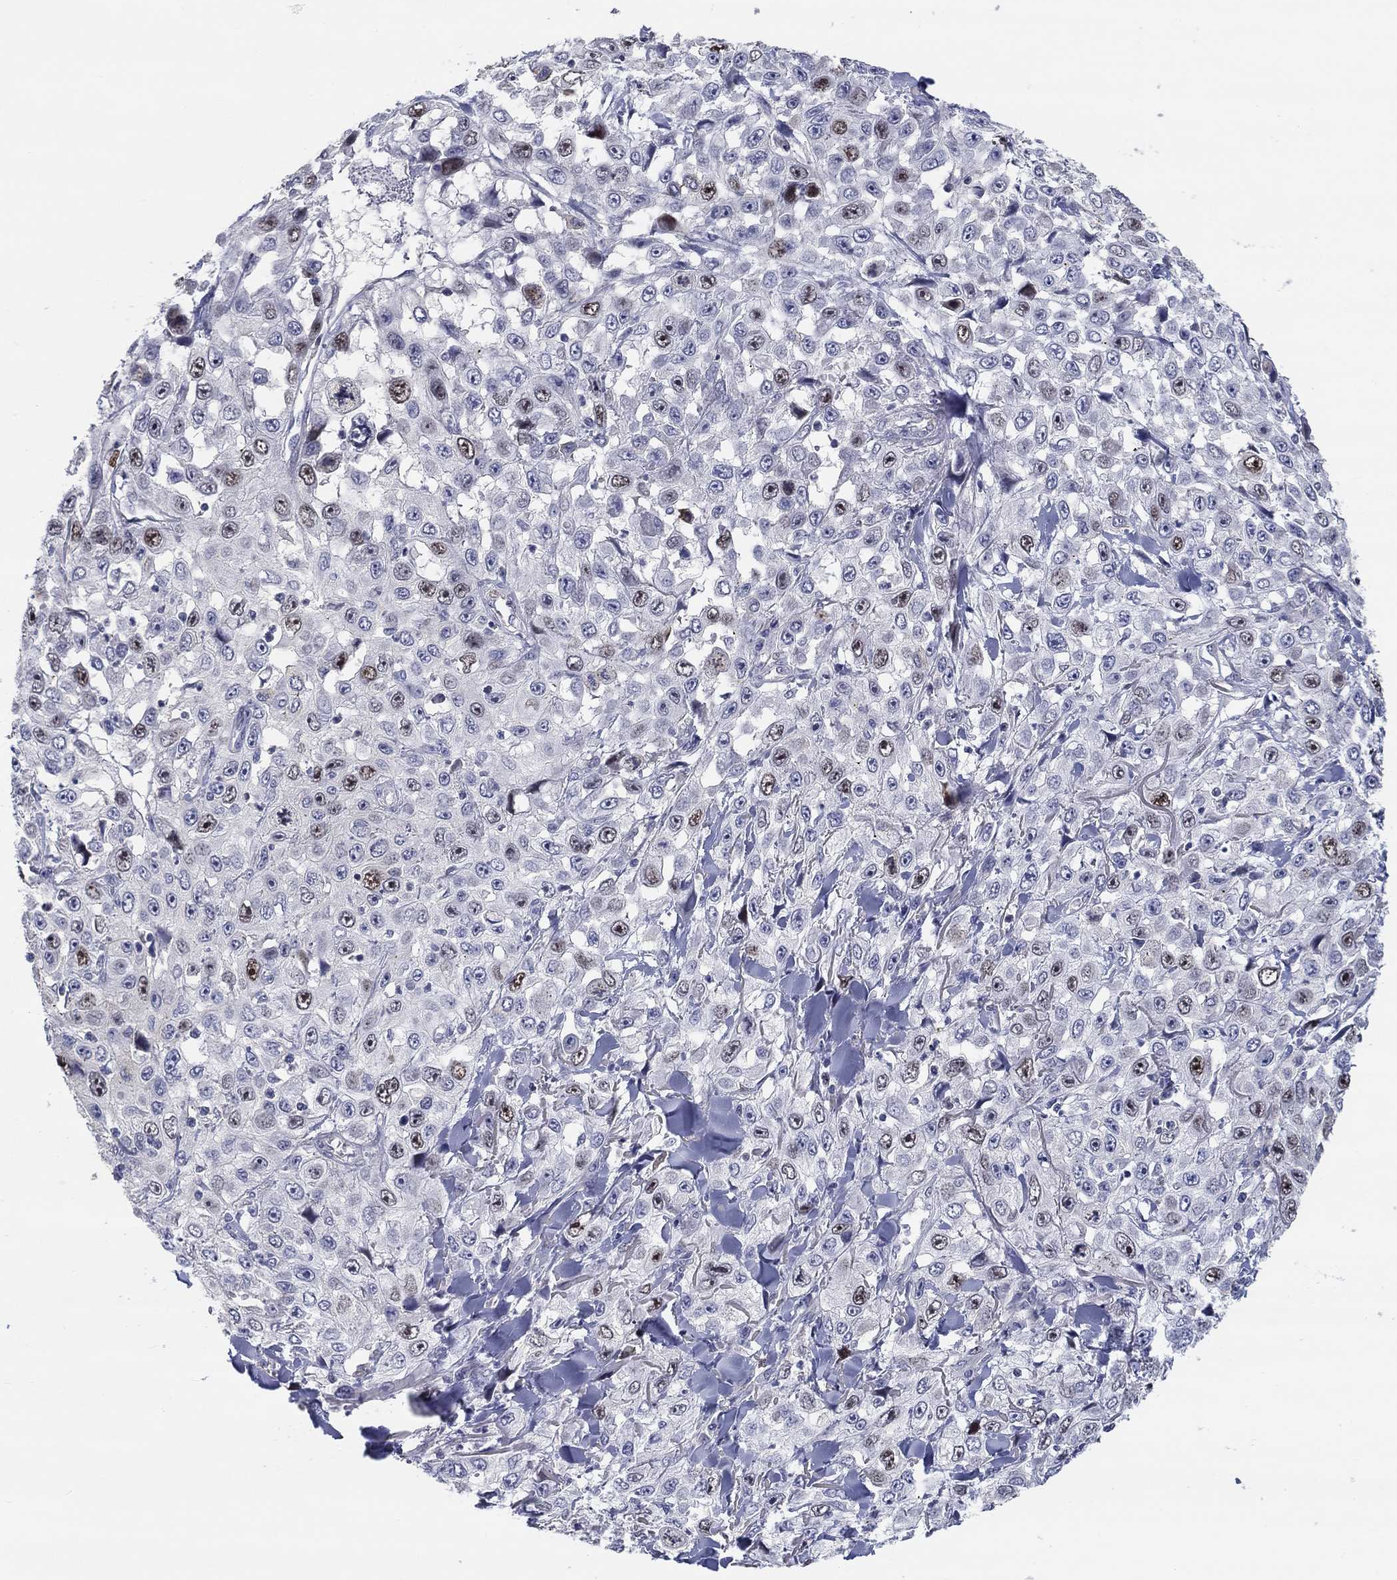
{"staining": {"intensity": "strong", "quantity": "<25%", "location": "nuclear"}, "tissue": "skin cancer", "cell_type": "Tumor cells", "image_type": "cancer", "snomed": [{"axis": "morphology", "description": "Squamous cell carcinoma, NOS"}, {"axis": "topography", "description": "Skin"}], "caption": "Human skin cancer stained with a brown dye reveals strong nuclear positive positivity in about <25% of tumor cells.", "gene": "PRC1", "patient": {"sex": "male", "age": 82}}